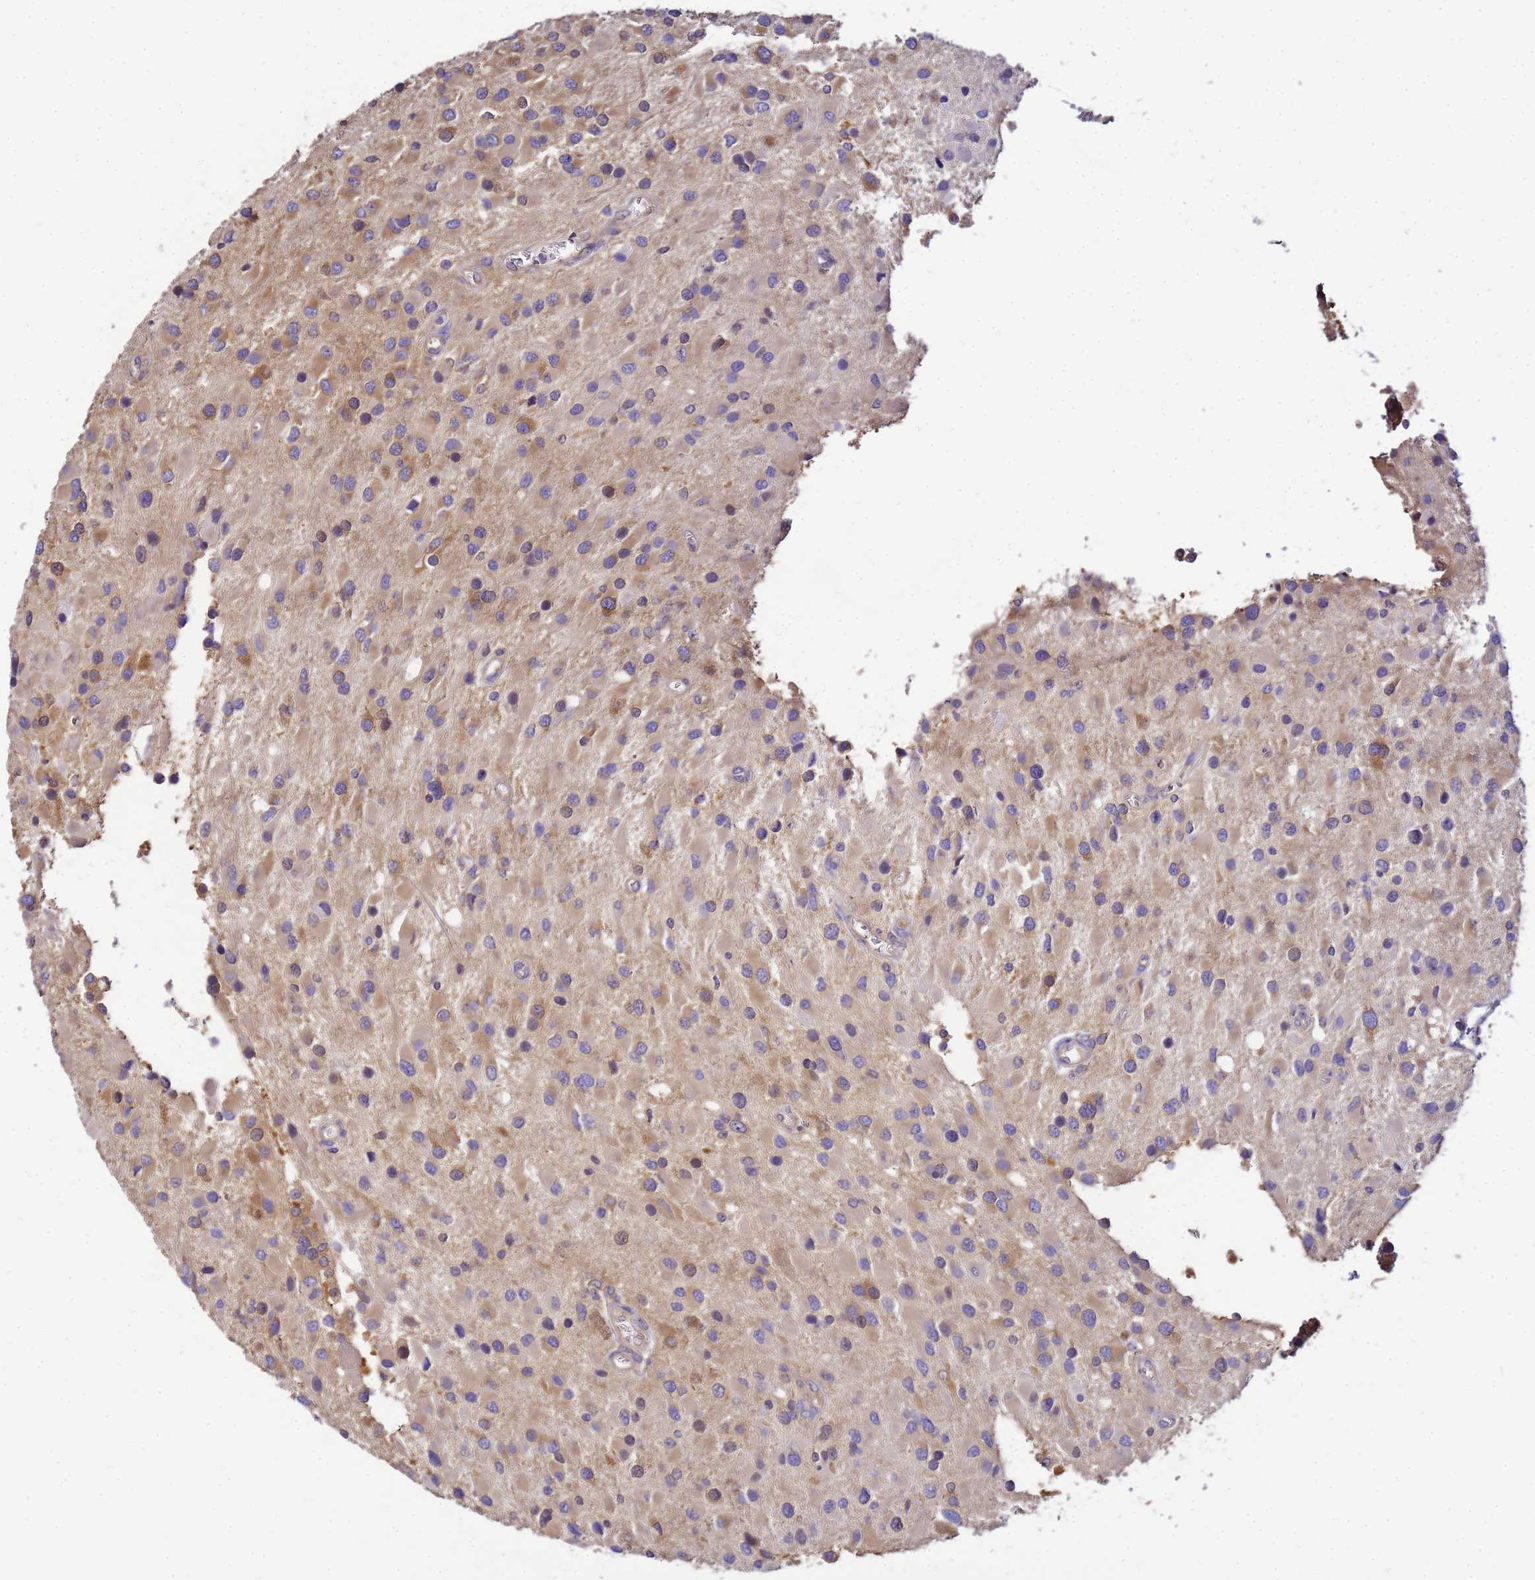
{"staining": {"intensity": "moderate", "quantity": "25%-75%", "location": "cytoplasmic/membranous"}, "tissue": "glioma", "cell_type": "Tumor cells", "image_type": "cancer", "snomed": [{"axis": "morphology", "description": "Glioma, malignant, High grade"}, {"axis": "topography", "description": "Brain"}], "caption": "Immunohistochemical staining of human glioma reveals medium levels of moderate cytoplasmic/membranous protein staining in approximately 25%-75% of tumor cells.", "gene": "NARS1", "patient": {"sex": "male", "age": 53}}